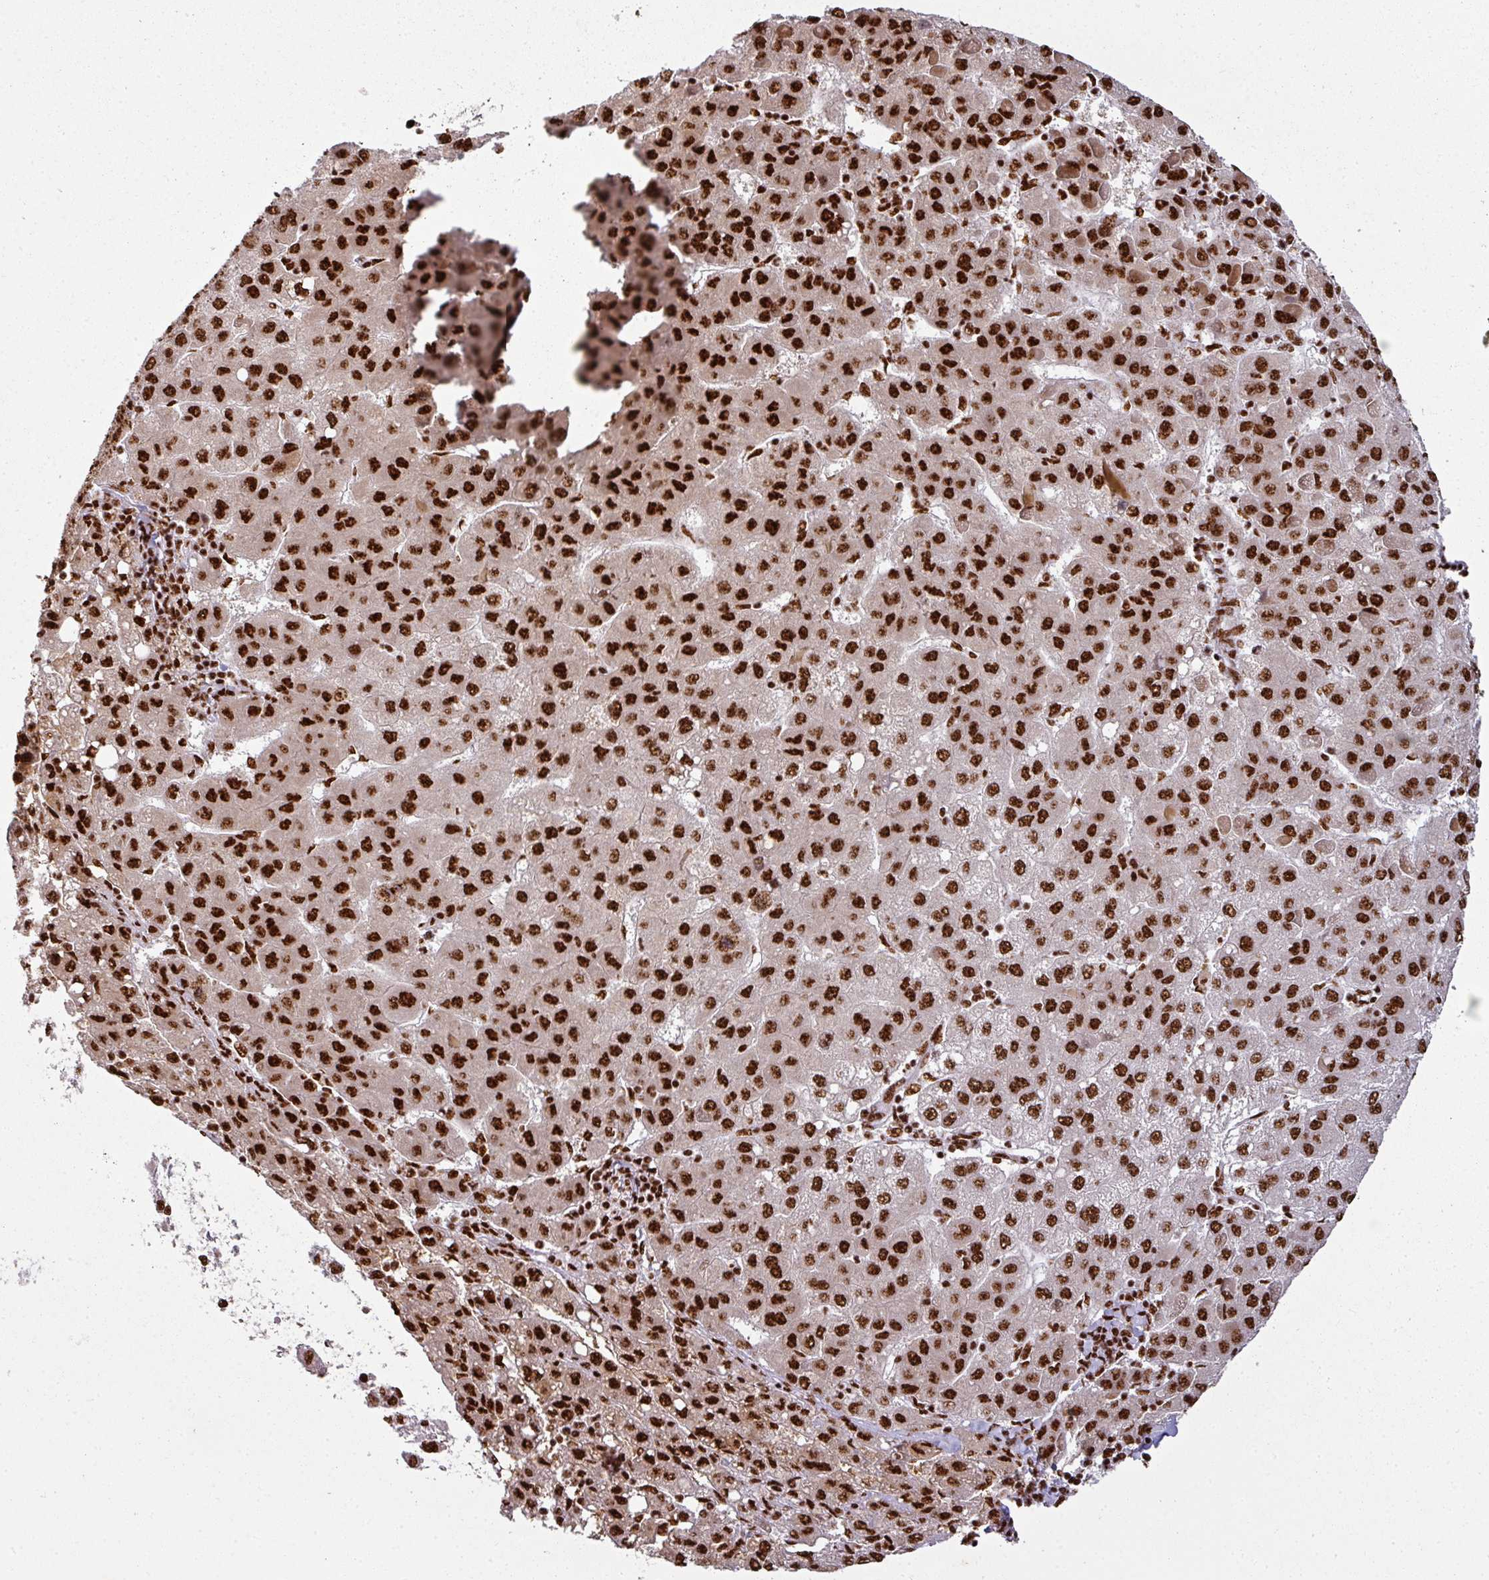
{"staining": {"intensity": "strong", "quantity": ">75%", "location": "nuclear"}, "tissue": "liver cancer", "cell_type": "Tumor cells", "image_type": "cancer", "snomed": [{"axis": "morphology", "description": "Carcinoma, Hepatocellular, NOS"}, {"axis": "topography", "description": "Liver"}], "caption": "Liver hepatocellular carcinoma was stained to show a protein in brown. There is high levels of strong nuclear positivity in approximately >75% of tumor cells. The protein is stained brown, and the nuclei are stained in blue (DAB IHC with brightfield microscopy, high magnification).", "gene": "SIK3", "patient": {"sex": "female", "age": 82}}